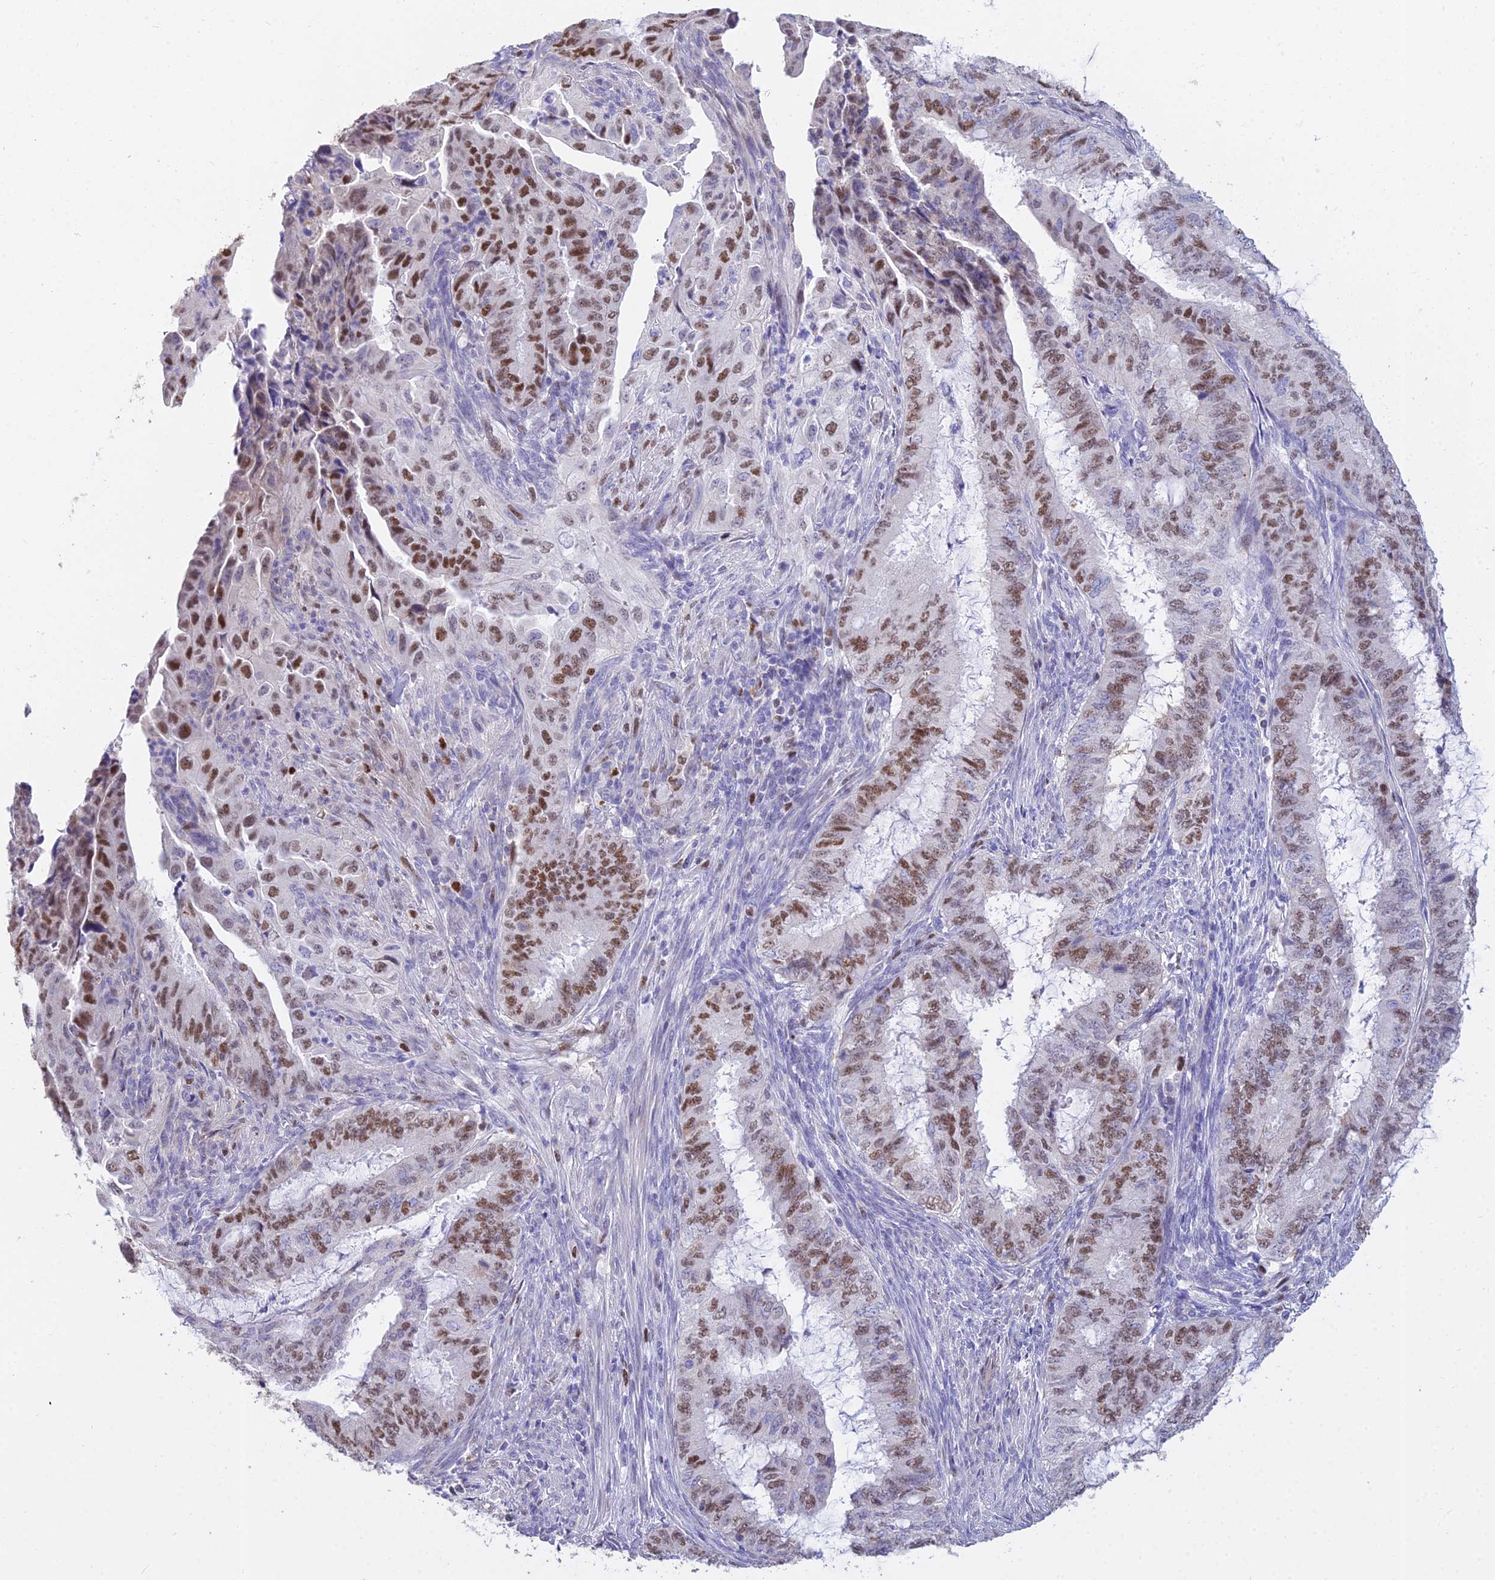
{"staining": {"intensity": "moderate", "quantity": "25%-75%", "location": "nuclear"}, "tissue": "endometrial cancer", "cell_type": "Tumor cells", "image_type": "cancer", "snomed": [{"axis": "morphology", "description": "Adenocarcinoma, NOS"}, {"axis": "topography", "description": "Endometrium"}], "caption": "This is an image of immunohistochemistry (IHC) staining of endometrial cancer (adenocarcinoma), which shows moderate expression in the nuclear of tumor cells.", "gene": "MCM2", "patient": {"sex": "female", "age": 51}}